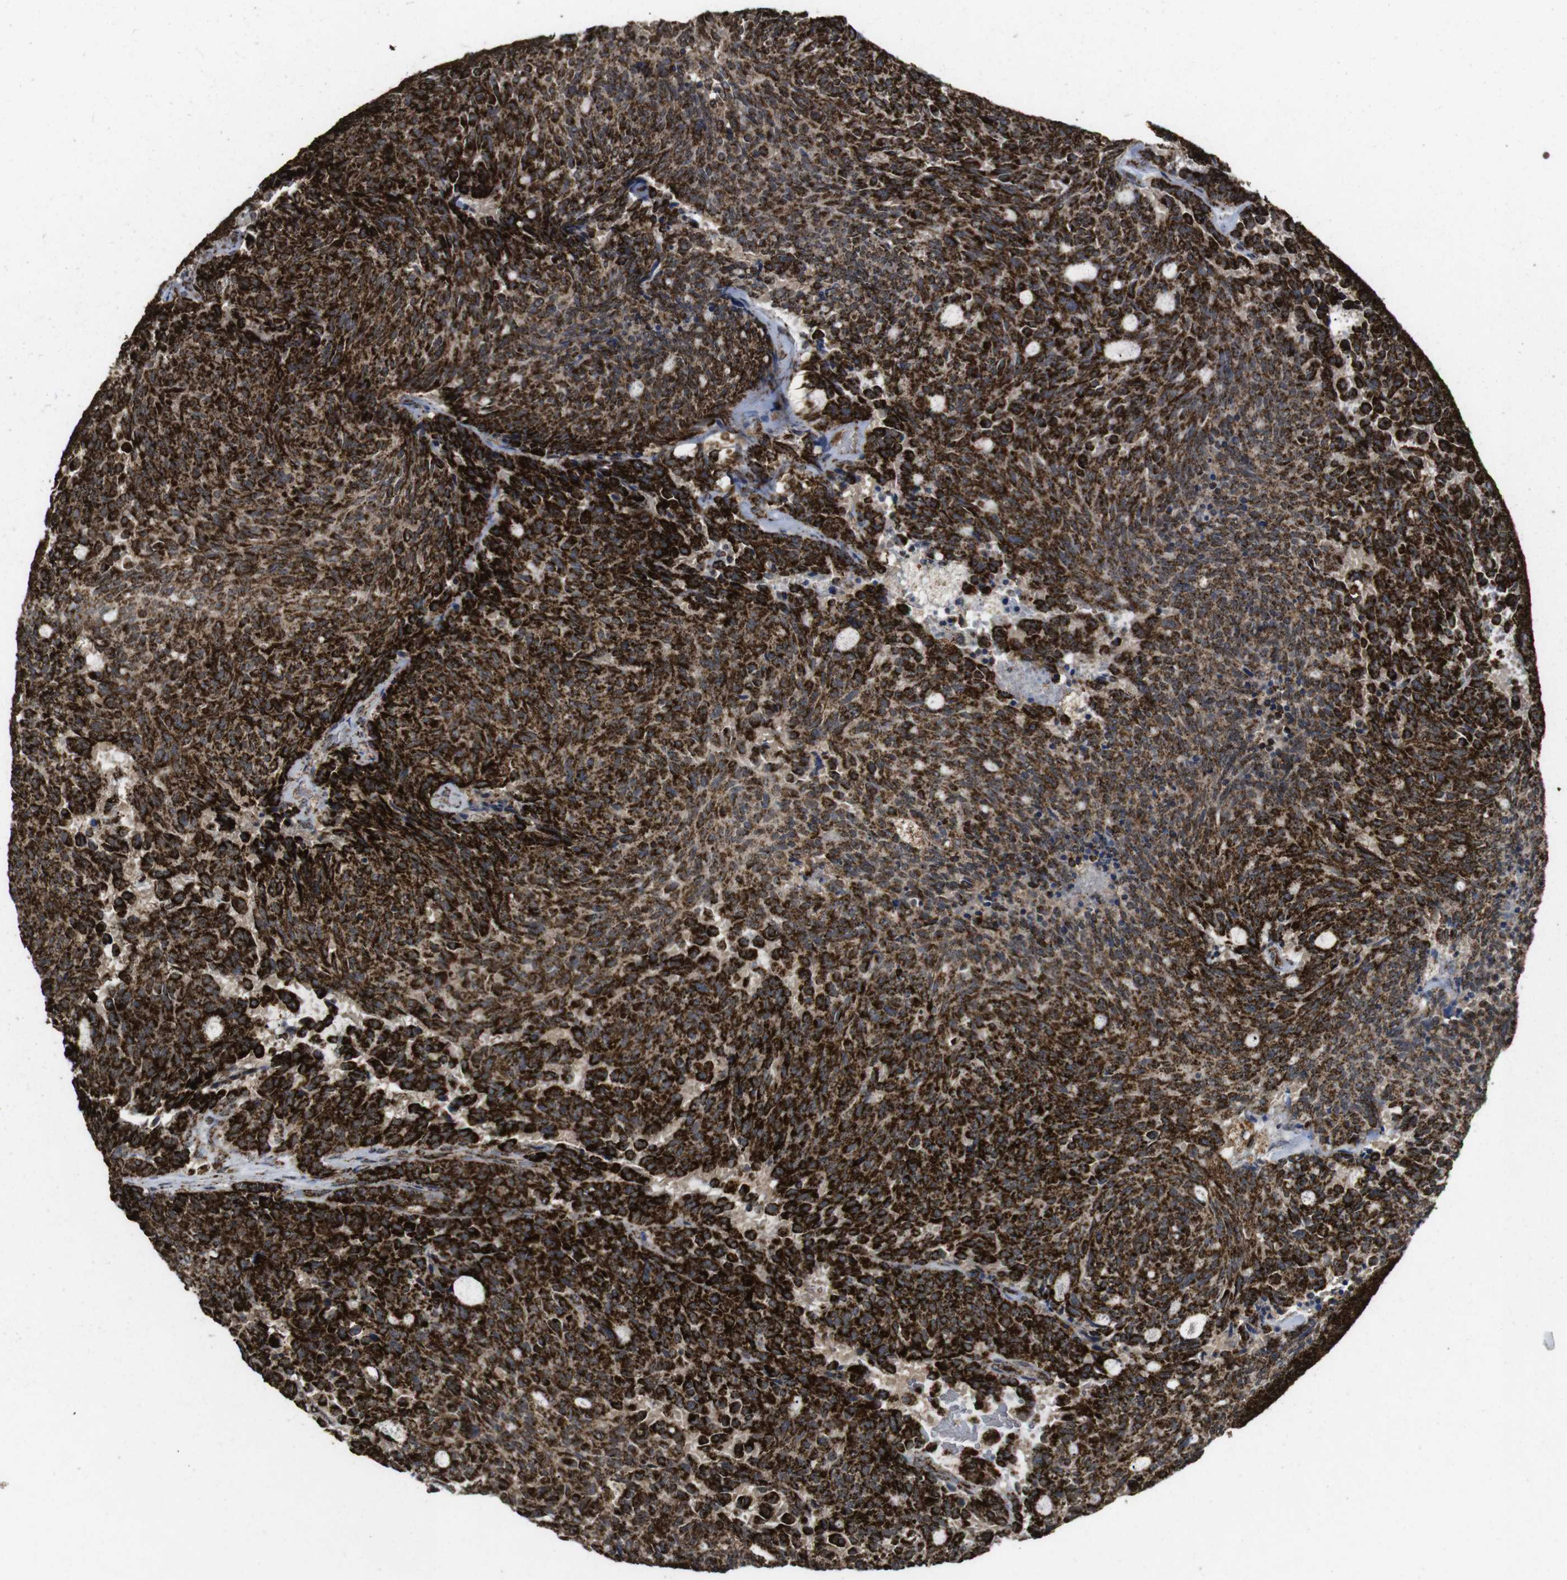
{"staining": {"intensity": "strong", "quantity": ">75%", "location": "cytoplasmic/membranous"}, "tissue": "carcinoid", "cell_type": "Tumor cells", "image_type": "cancer", "snomed": [{"axis": "morphology", "description": "Carcinoid, malignant, NOS"}, {"axis": "topography", "description": "Pancreas"}], "caption": "Immunohistochemical staining of human carcinoid (malignant) reveals strong cytoplasmic/membranous protein positivity in about >75% of tumor cells.", "gene": "ATP5F1A", "patient": {"sex": "female", "age": 54}}